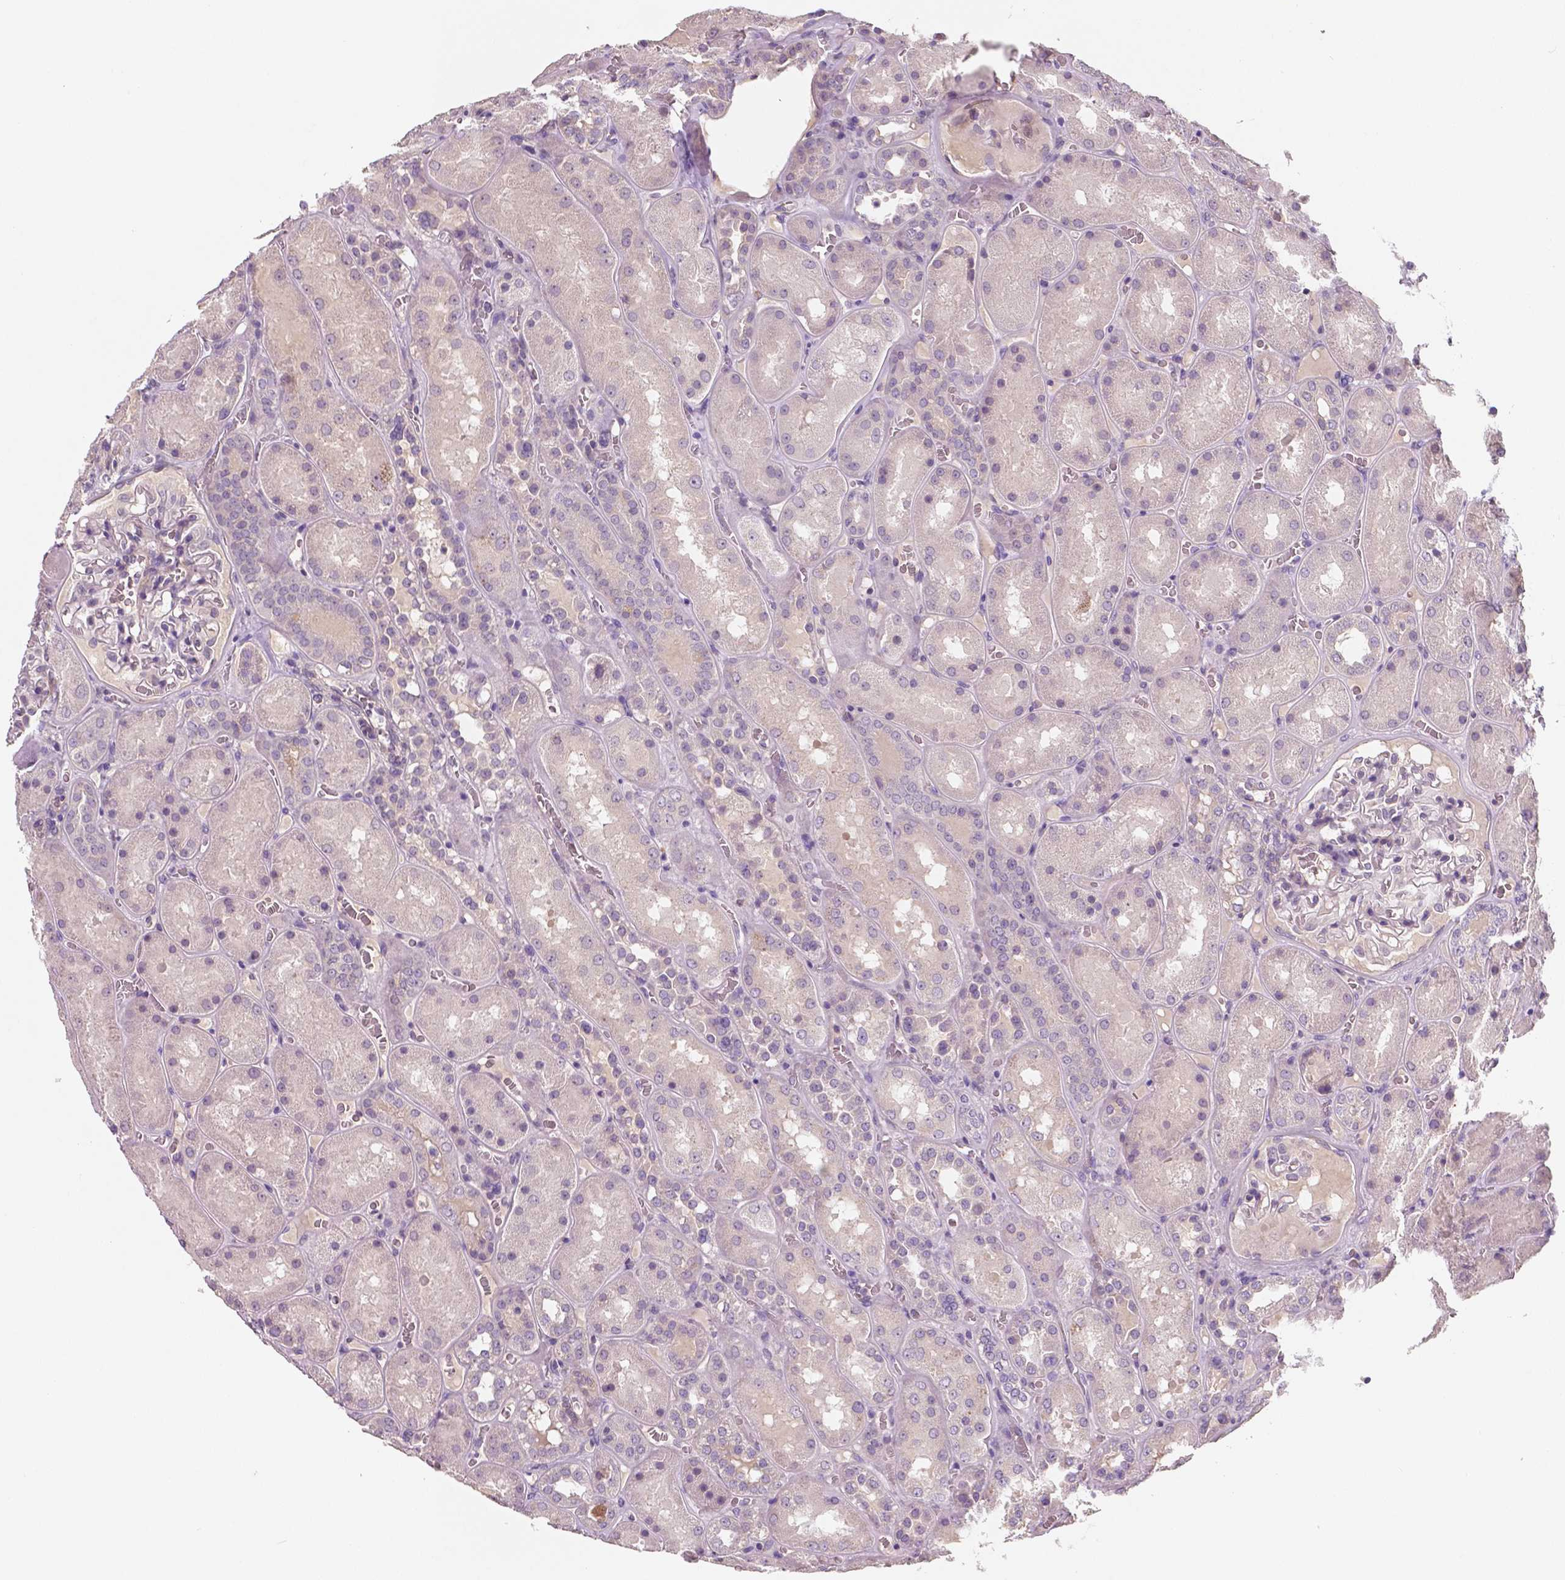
{"staining": {"intensity": "negative", "quantity": "none", "location": "none"}, "tissue": "kidney", "cell_type": "Cells in glomeruli", "image_type": "normal", "snomed": [{"axis": "morphology", "description": "Normal tissue, NOS"}, {"axis": "topography", "description": "Kidney"}], "caption": "An immunohistochemistry image of benign kidney is shown. There is no staining in cells in glomeruli of kidney.", "gene": "LSM14B", "patient": {"sex": "male", "age": 73}}